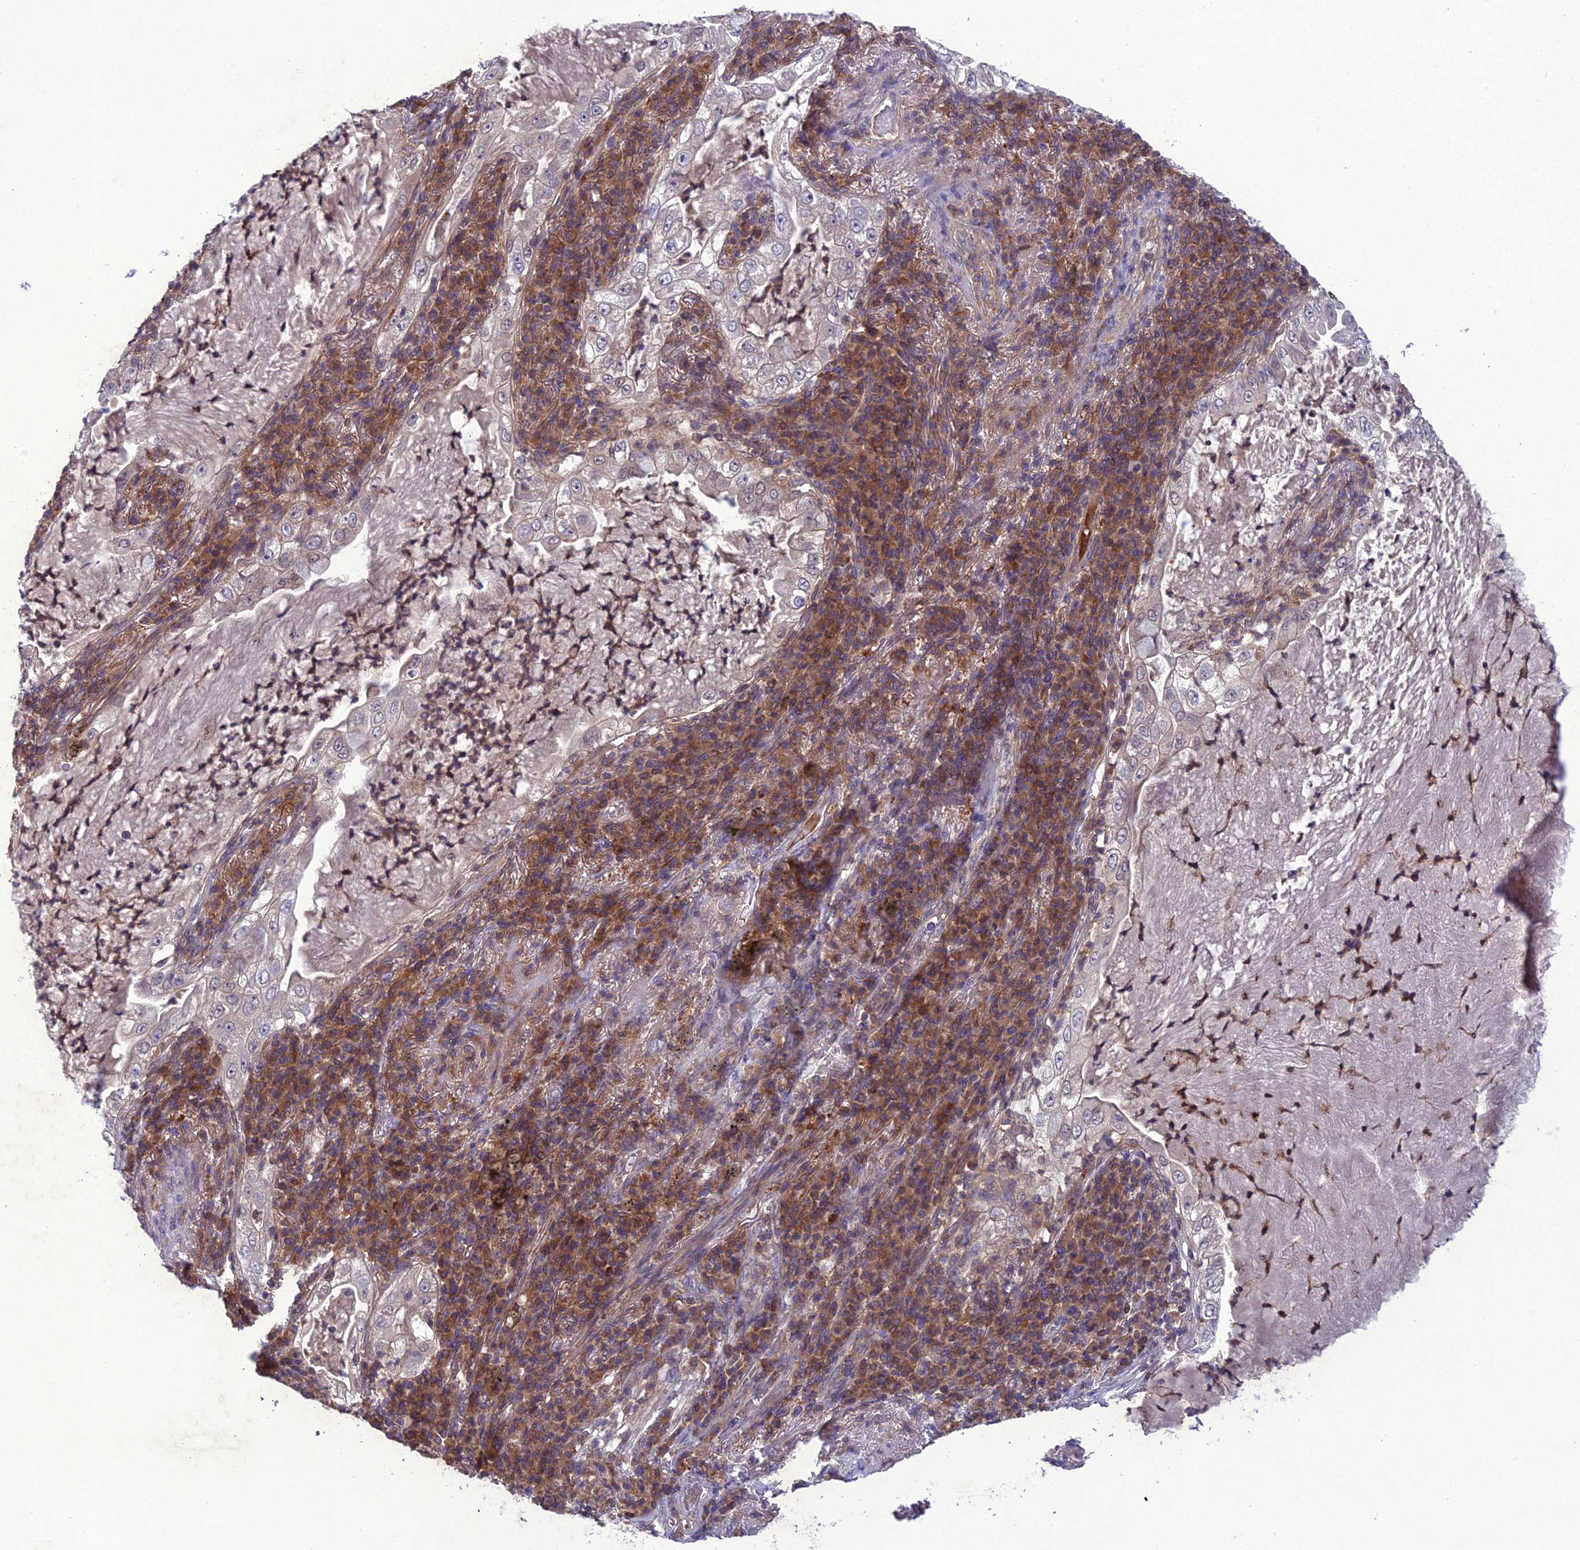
{"staining": {"intensity": "negative", "quantity": "none", "location": "none"}, "tissue": "lung cancer", "cell_type": "Tumor cells", "image_type": "cancer", "snomed": [{"axis": "morphology", "description": "Adenocarcinoma, NOS"}, {"axis": "topography", "description": "Lung"}], "caption": "DAB immunohistochemical staining of lung cancer (adenocarcinoma) demonstrates no significant expression in tumor cells. The staining was performed using DAB (3,3'-diaminobenzidine) to visualize the protein expression in brown, while the nuclei were stained in blue with hematoxylin (Magnification: 20x).", "gene": "GDF6", "patient": {"sex": "female", "age": 73}}